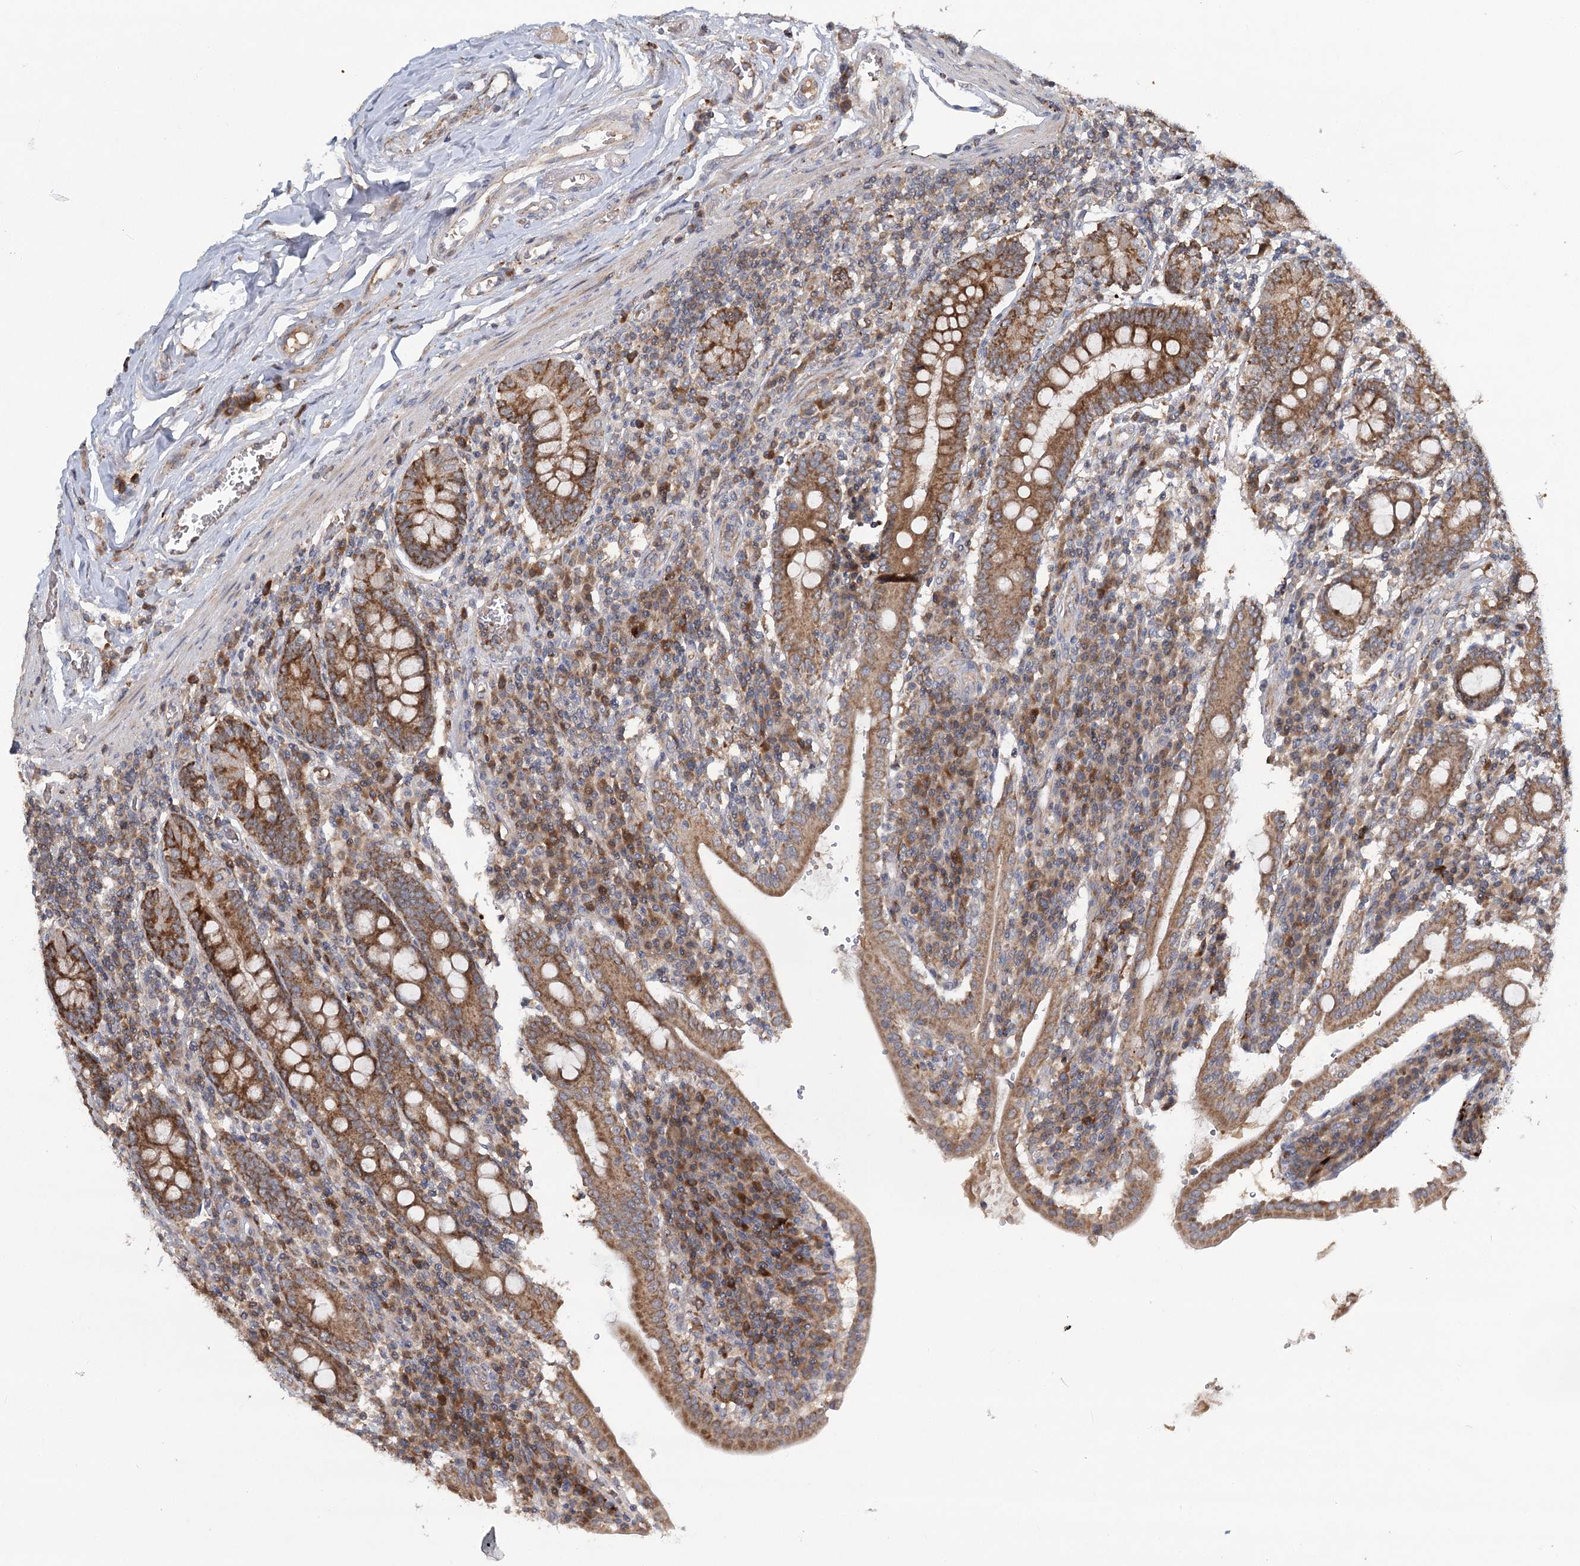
{"staining": {"intensity": "strong", "quantity": ">75%", "location": "cytoplasmic/membranous"}, "tissue": "duodenum", "cell_type": "Glandular cells", "image_type": "normal", "snomed": [{"axis": "morphology", "description": "Normal tissue, NOS"}, {"axis": "morphology", "description": "Adenocarcinoma, NOS"}, {"axis": "topography", "description": "Pancreas"}, {"axis": "topography", "description": "Duodenum"}], "caption": "Normal duodenum exhibits strong cytoplasmic/membranous staining in approximately >75% of glandular cells, visualized by immunohistochemistry.", "gene": "PYROXD2", "patient": {"sex": "male", "age": 50}}